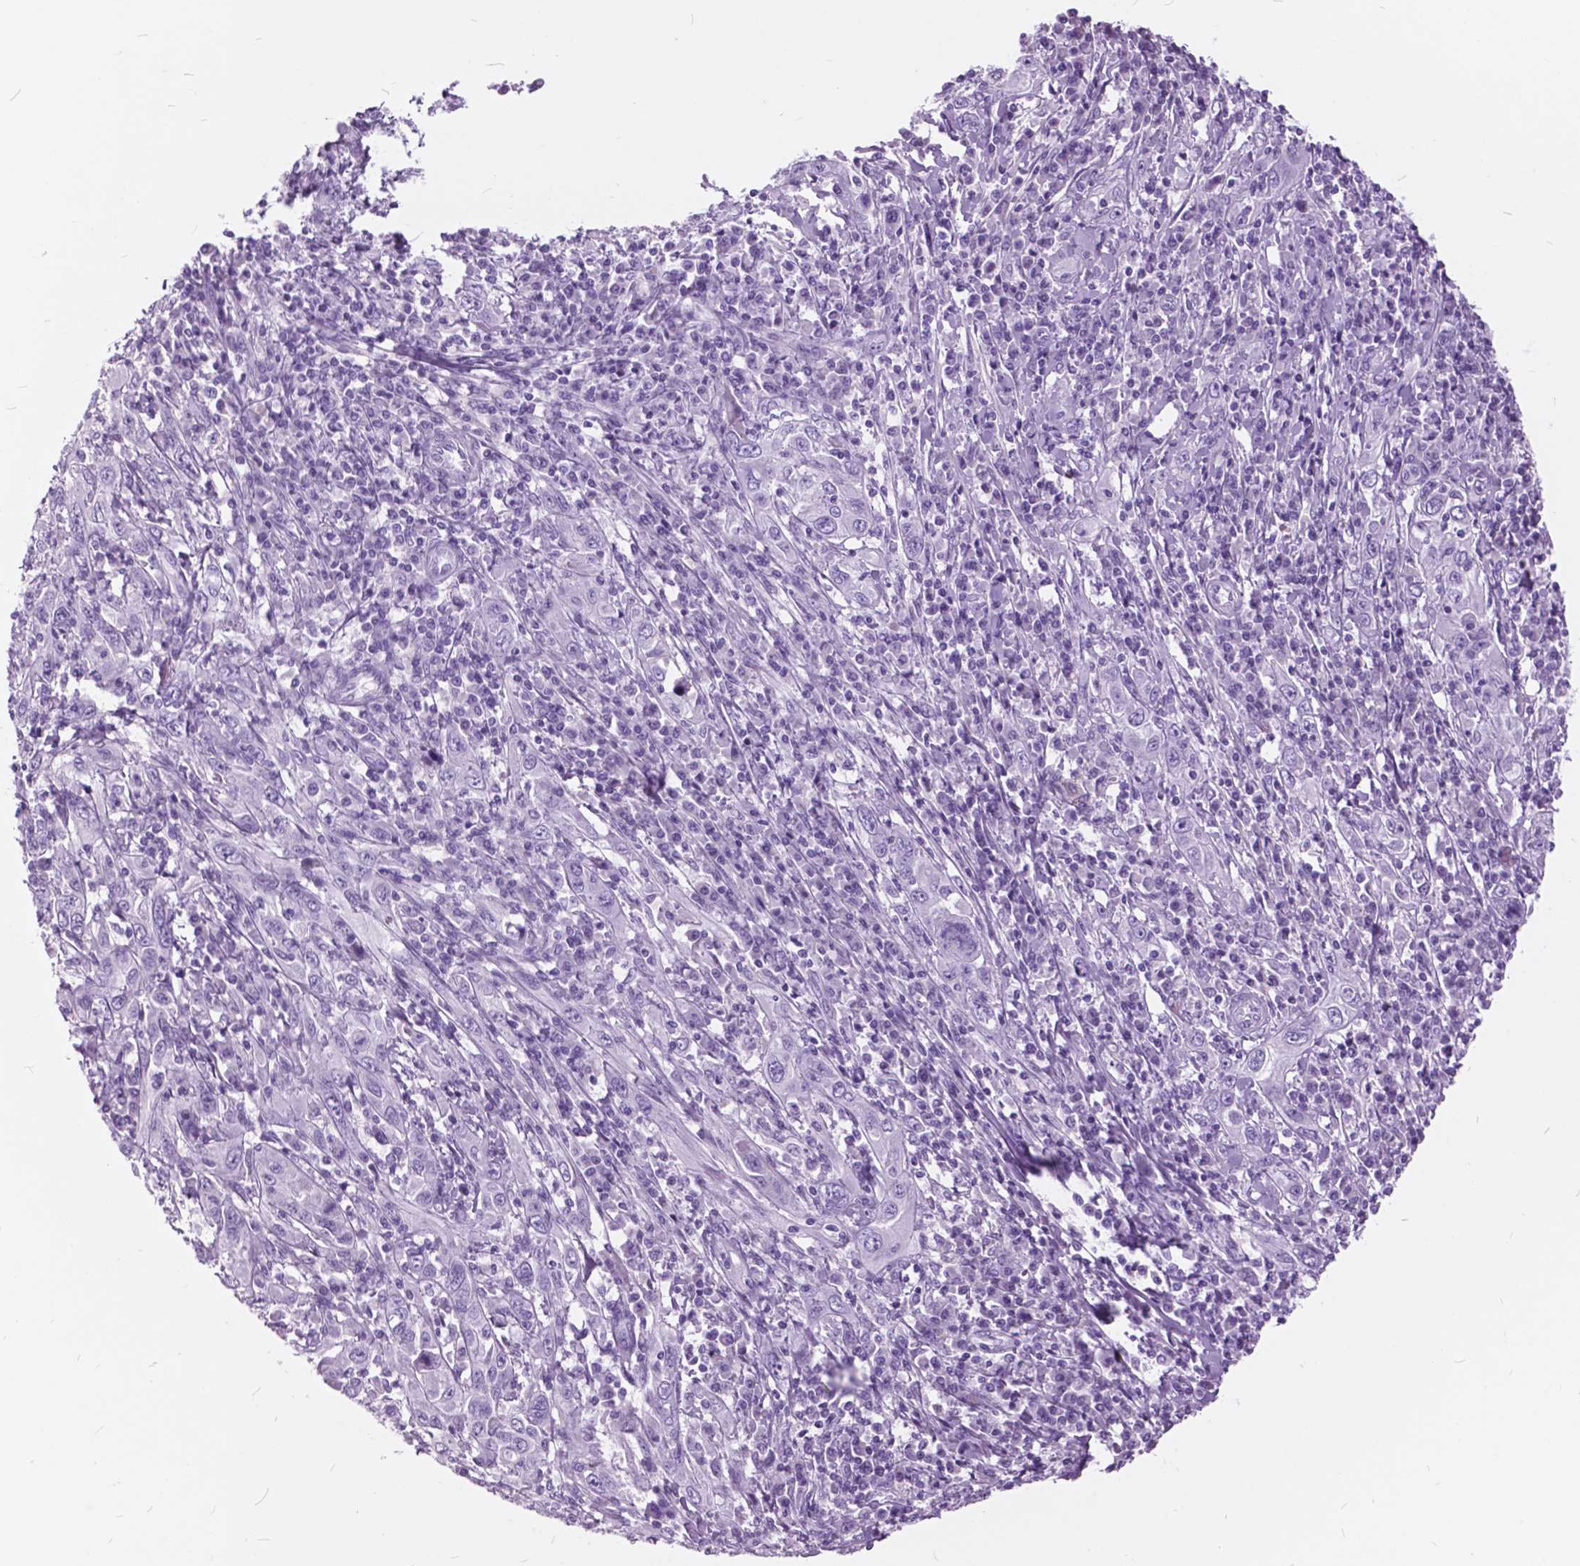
{"staining": {"intensity": "negative", "quantity": "none", "location": "none"}, "tissue": "cervical cancer", "cell_type": "Tumor cells", "image_type": "cancer", "snomed": [{"axis": "morphology", "description": "Squamous cell carcinoma, NOS"}, {"axis": "topography", "description": "Cervix"}], "caption": "A high-resolution photomicrograph shows IHC staining of cervical cancer, which exhibits no significant positivity in tumor cells.", "gene": "GDF9", "patient": {"sex": "female", "age": 46}}